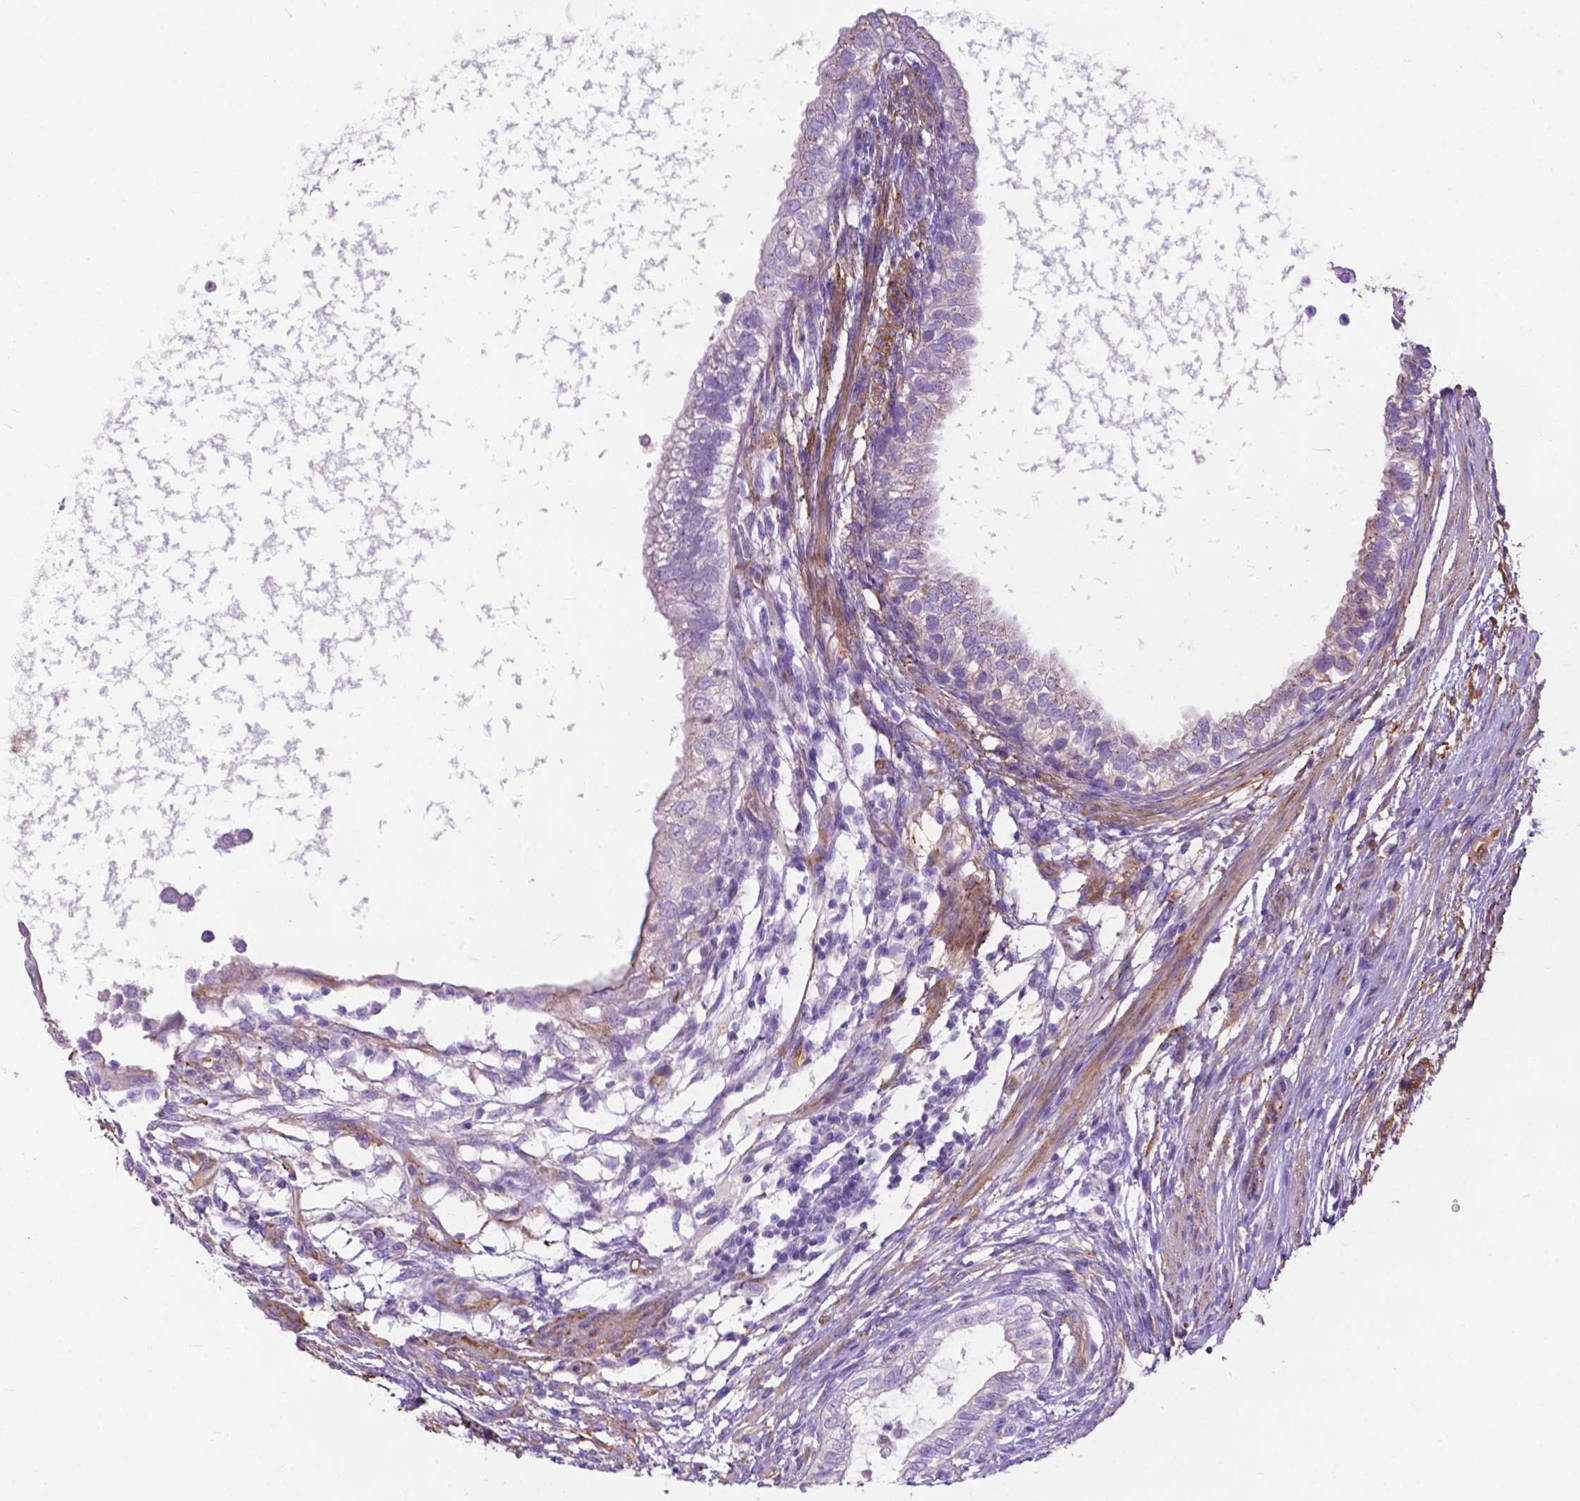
{"staining": {"intensity": "negative", "quantity": "none", "location": "none"}, "tissue": "testis cancer", "cell_type": "Tumor cells", "image_type": "cancer", "snomed": [{"axis": "morphology", "description": "Carcinoma, Embryonal, NOS"}, {"axis": "topography", "description": "Testis"}], "caption": "A photomicrograph of testis embryonal carcinoma stained for a protein demonstrates no brown staining in tumor cells. (Brightfield microscopy of DAB immunohistochemistry at high magnification).", "gene": "PCDHA12", "patient": {"sex": "male", "age": 26}}